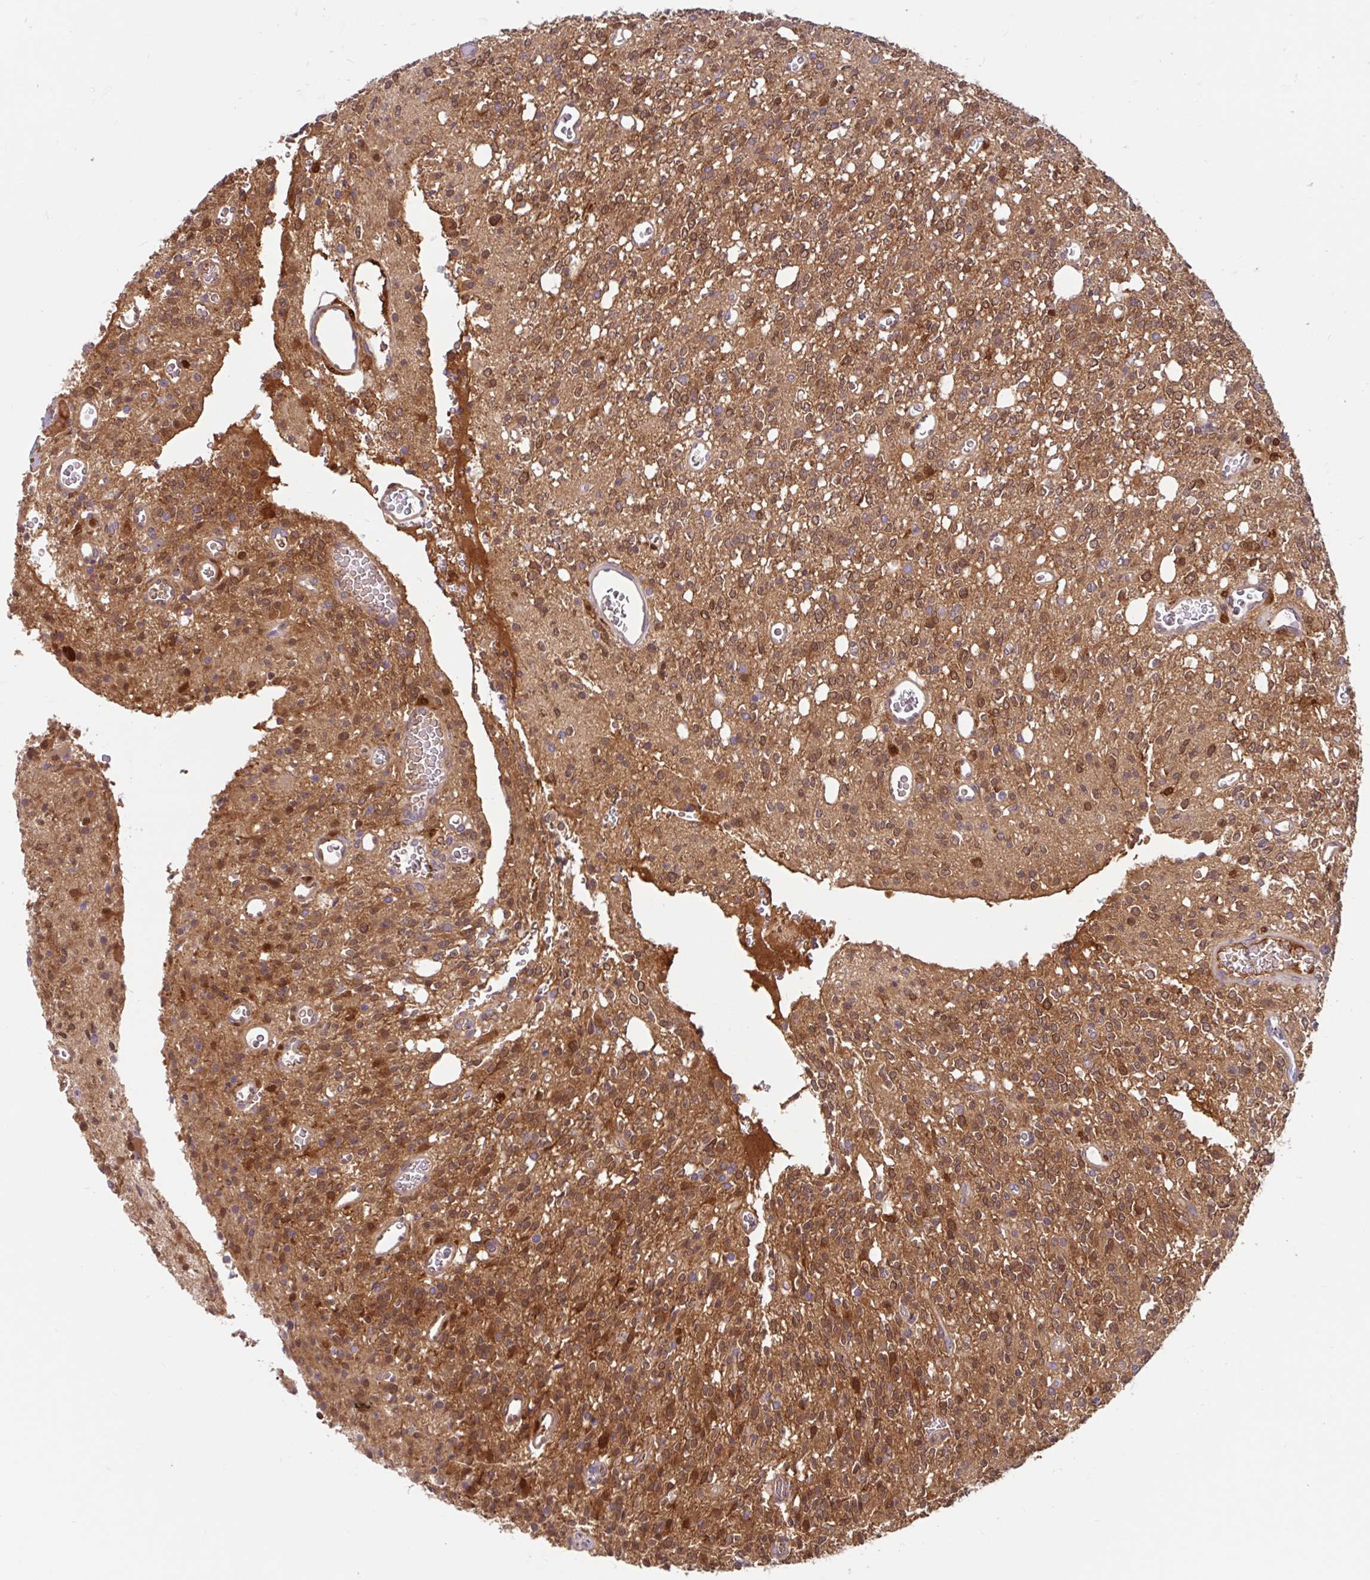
{"staining": {"intensity": "moderate", "quantity": ">75%", "location": "cytoplasmic/membranous,nuclear"}, "tissue": "glioma", "cell_type": "Tumor cells", "image_type": "cancer", "snomed": [{"axis": "morphology", "description": "Glioma, malignant, High grade"}, {"axis": "topography", "description": "Brain"}], "caption": "This image shows IHC staining of human malignant high-grade glioma, with medium moderate cytoplasmic/membranous and nuclear expression in about >75% of tumor cells.", "gene": "BLVRA", "patient": {"sex": "male", "age": 34}}